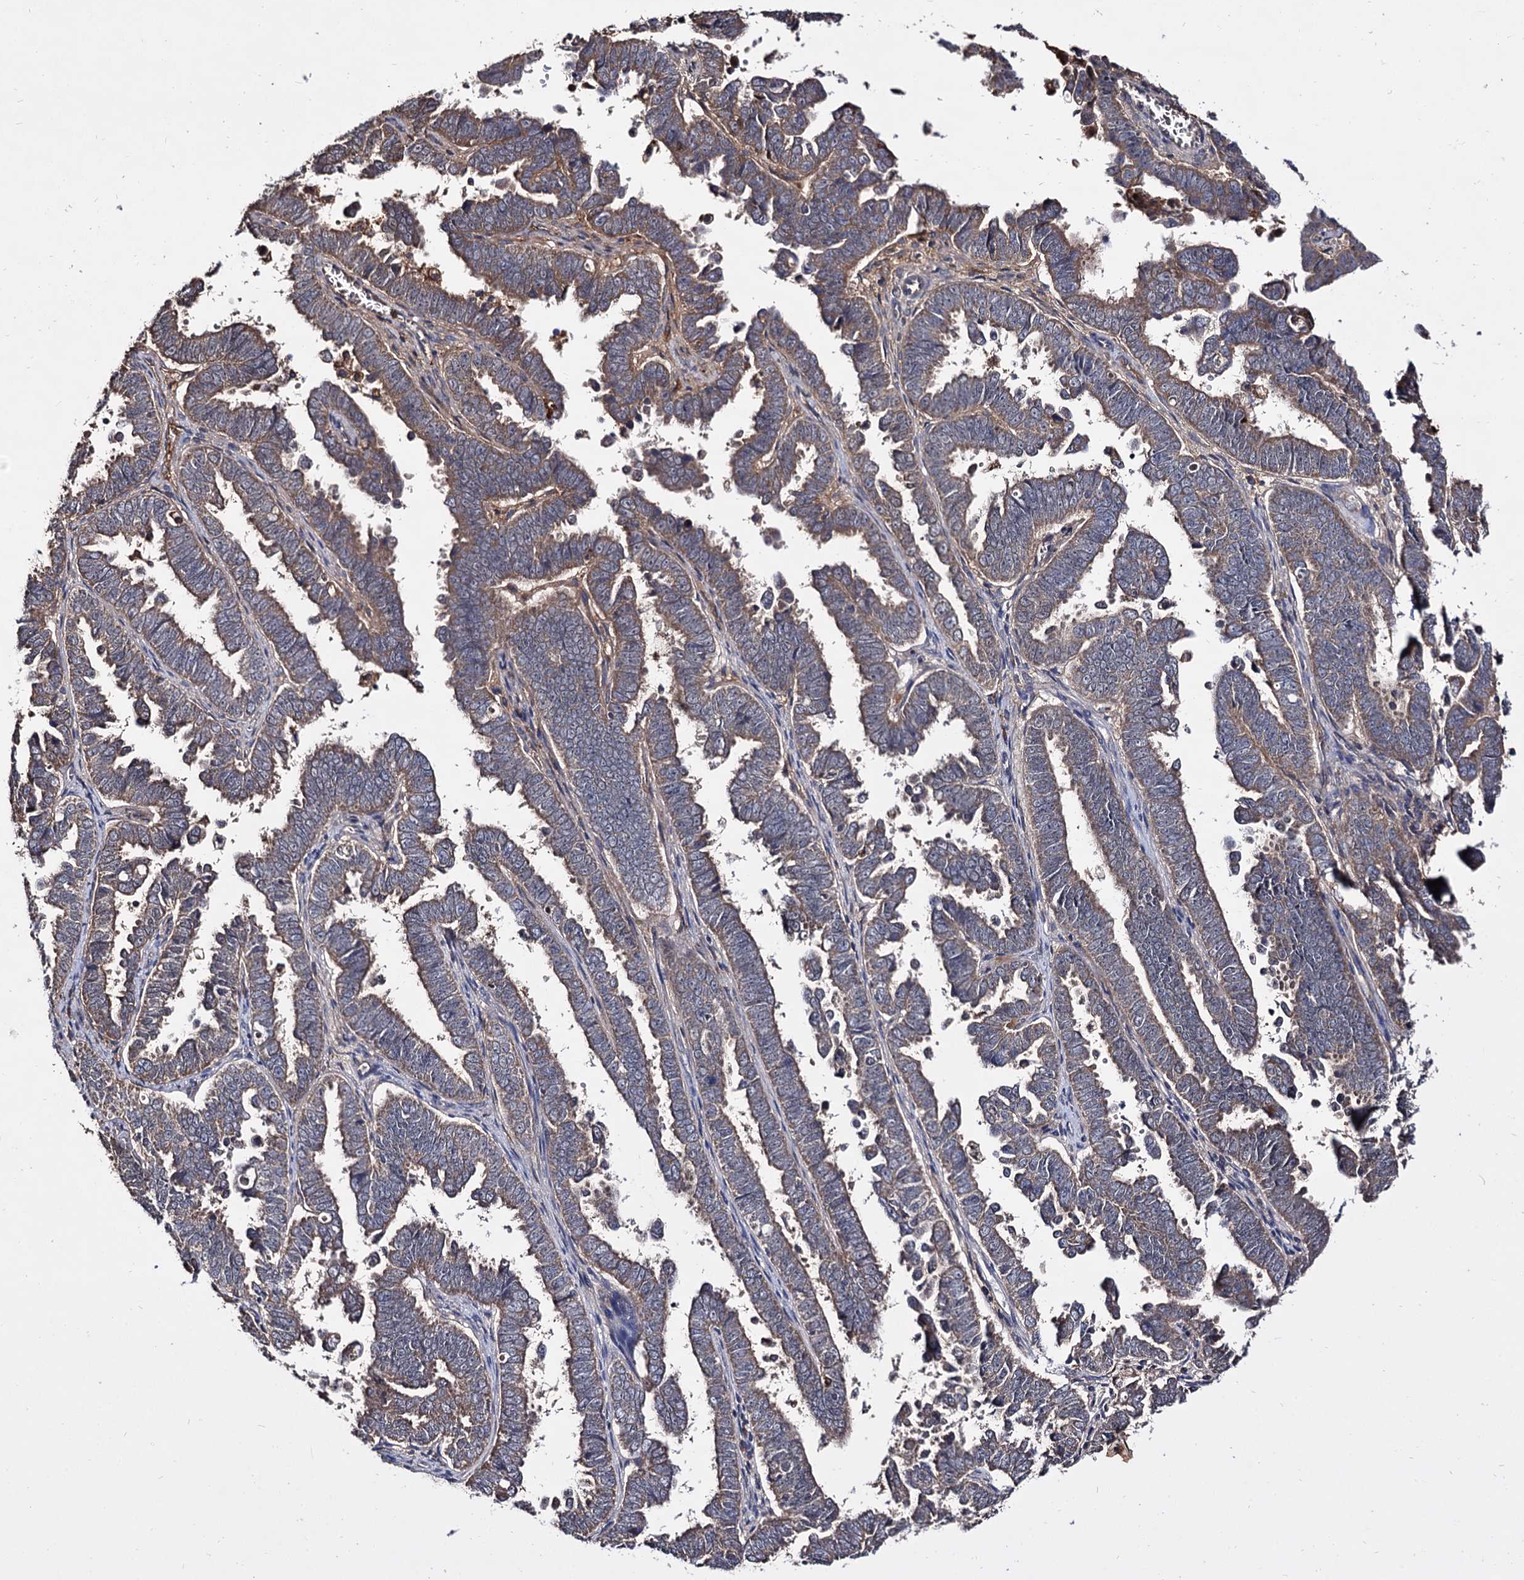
{"staining": {"intensity": "moderate", "quantity": ">75%", "location": "cytoplasmic/membranous"}, "tissue": "endometrial cancer", "cell_type": "Tumor cells", "image_type": "cancer", "snomed": [{"axis": "morphology", "description": "Adenocarcinoma, NOS"}, {"axis": "topography", "description": "Endometrium"}], "caption": "High-power microscopy captured an IHC image of endometrial cancer (adenocarcinoma), revealing moderate cytoplasmic/membranous positivity in about >75% of tumor cells.", "gene": "ARFIP2", "patient": {"sex": "female", "age": 75}}